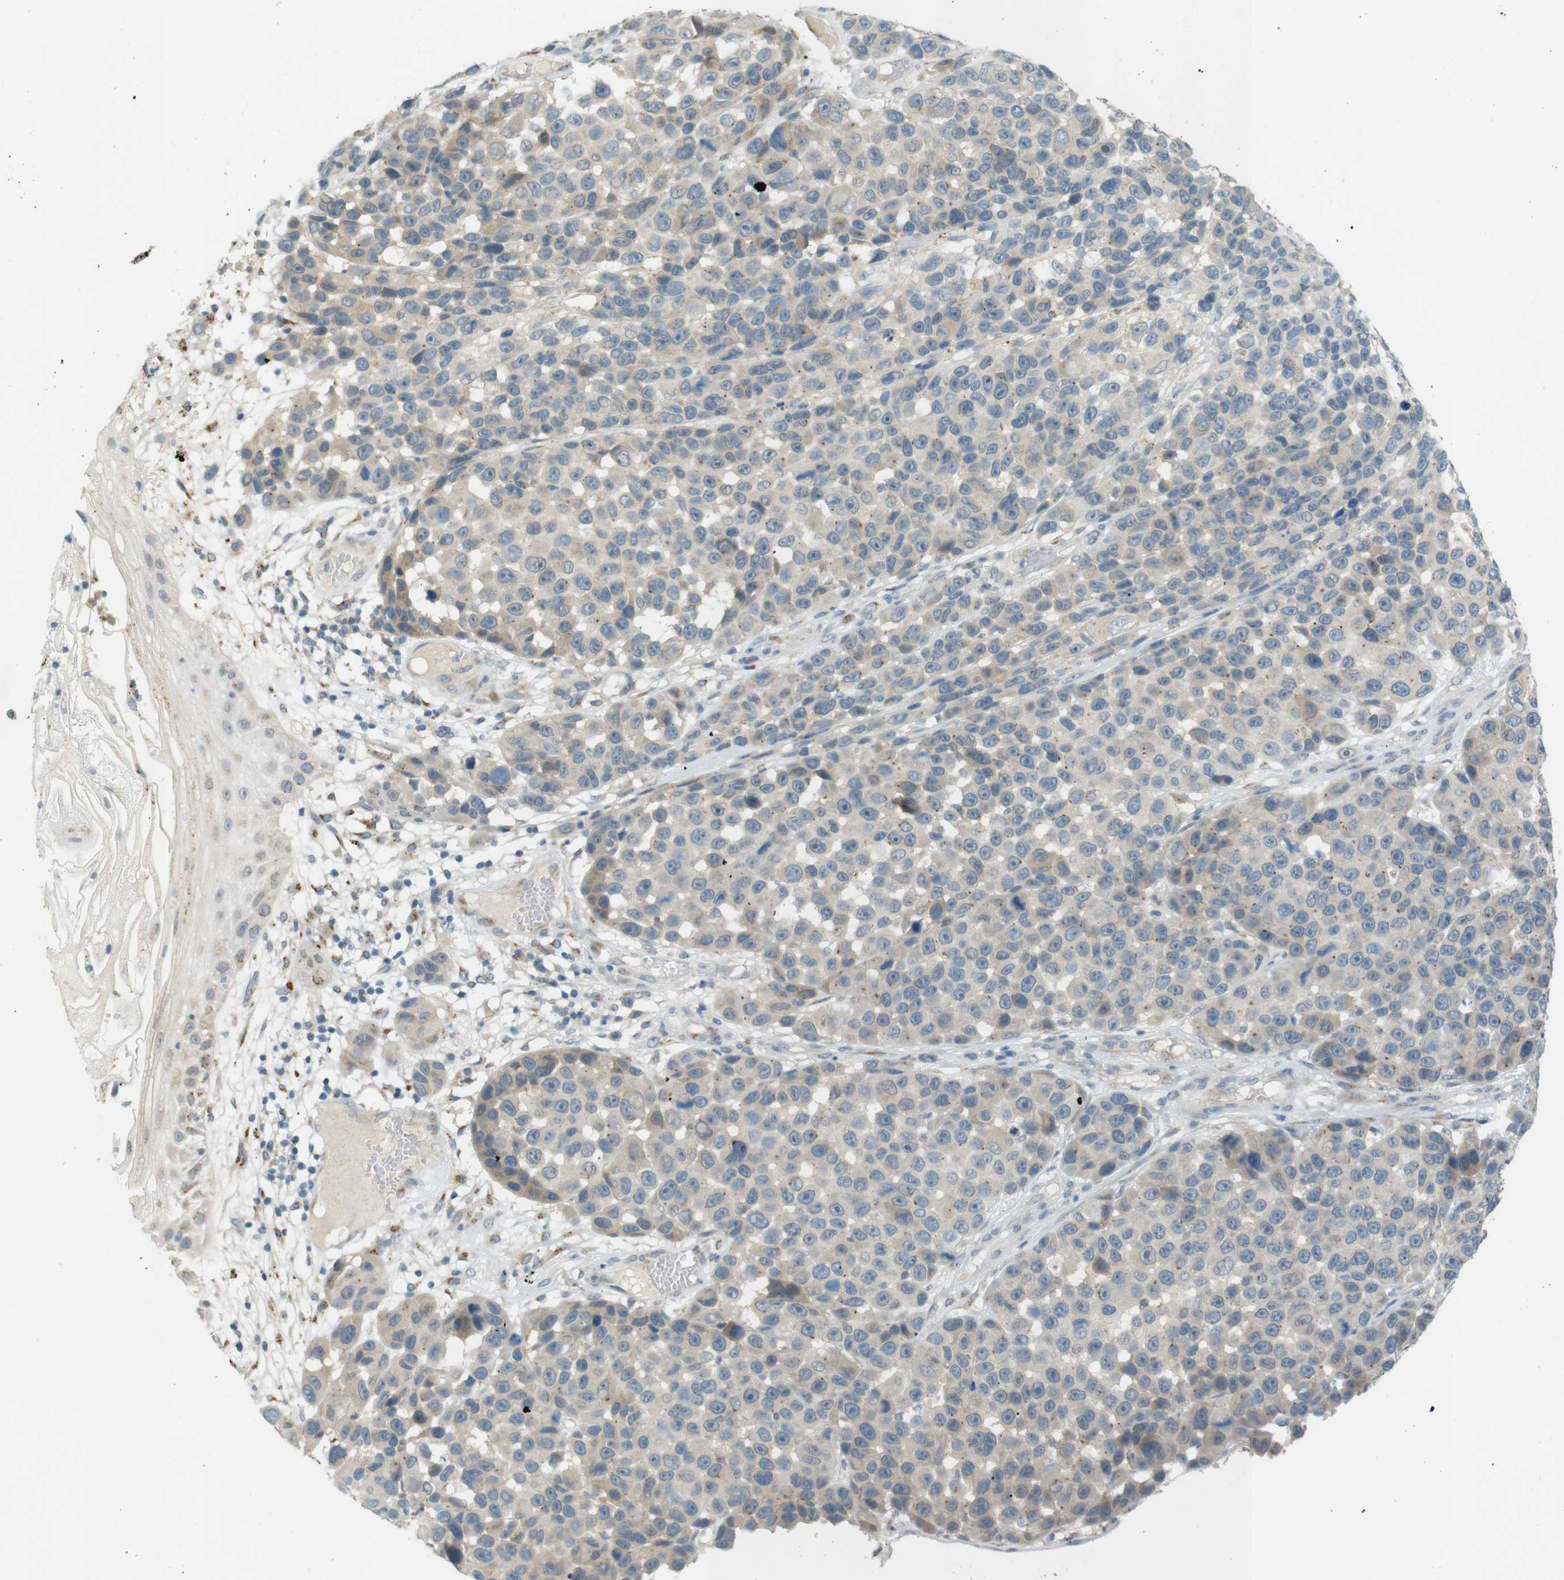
{"staining": {"intensity": "weak", "quantity": "25%-75%", "location": "cytoplasmic/membranous"}, "tissue": "melanoma", "cell_type": "Tumor cells", "image_type": "cancer", "snomed": [{"axis": "morphology", "description": "Malignant melanoma, NOS"}, {"axis": "topography", "description": "Skin"}], "caption": "The histopathology image exhibits immunohistochemical staining of melanoma. There is weak cytoplasmic/membranous expression is identified in about 25%-75% of tumor cells.", "gene": "UGT8", "patient": {"sex": "male", "age": 53}}